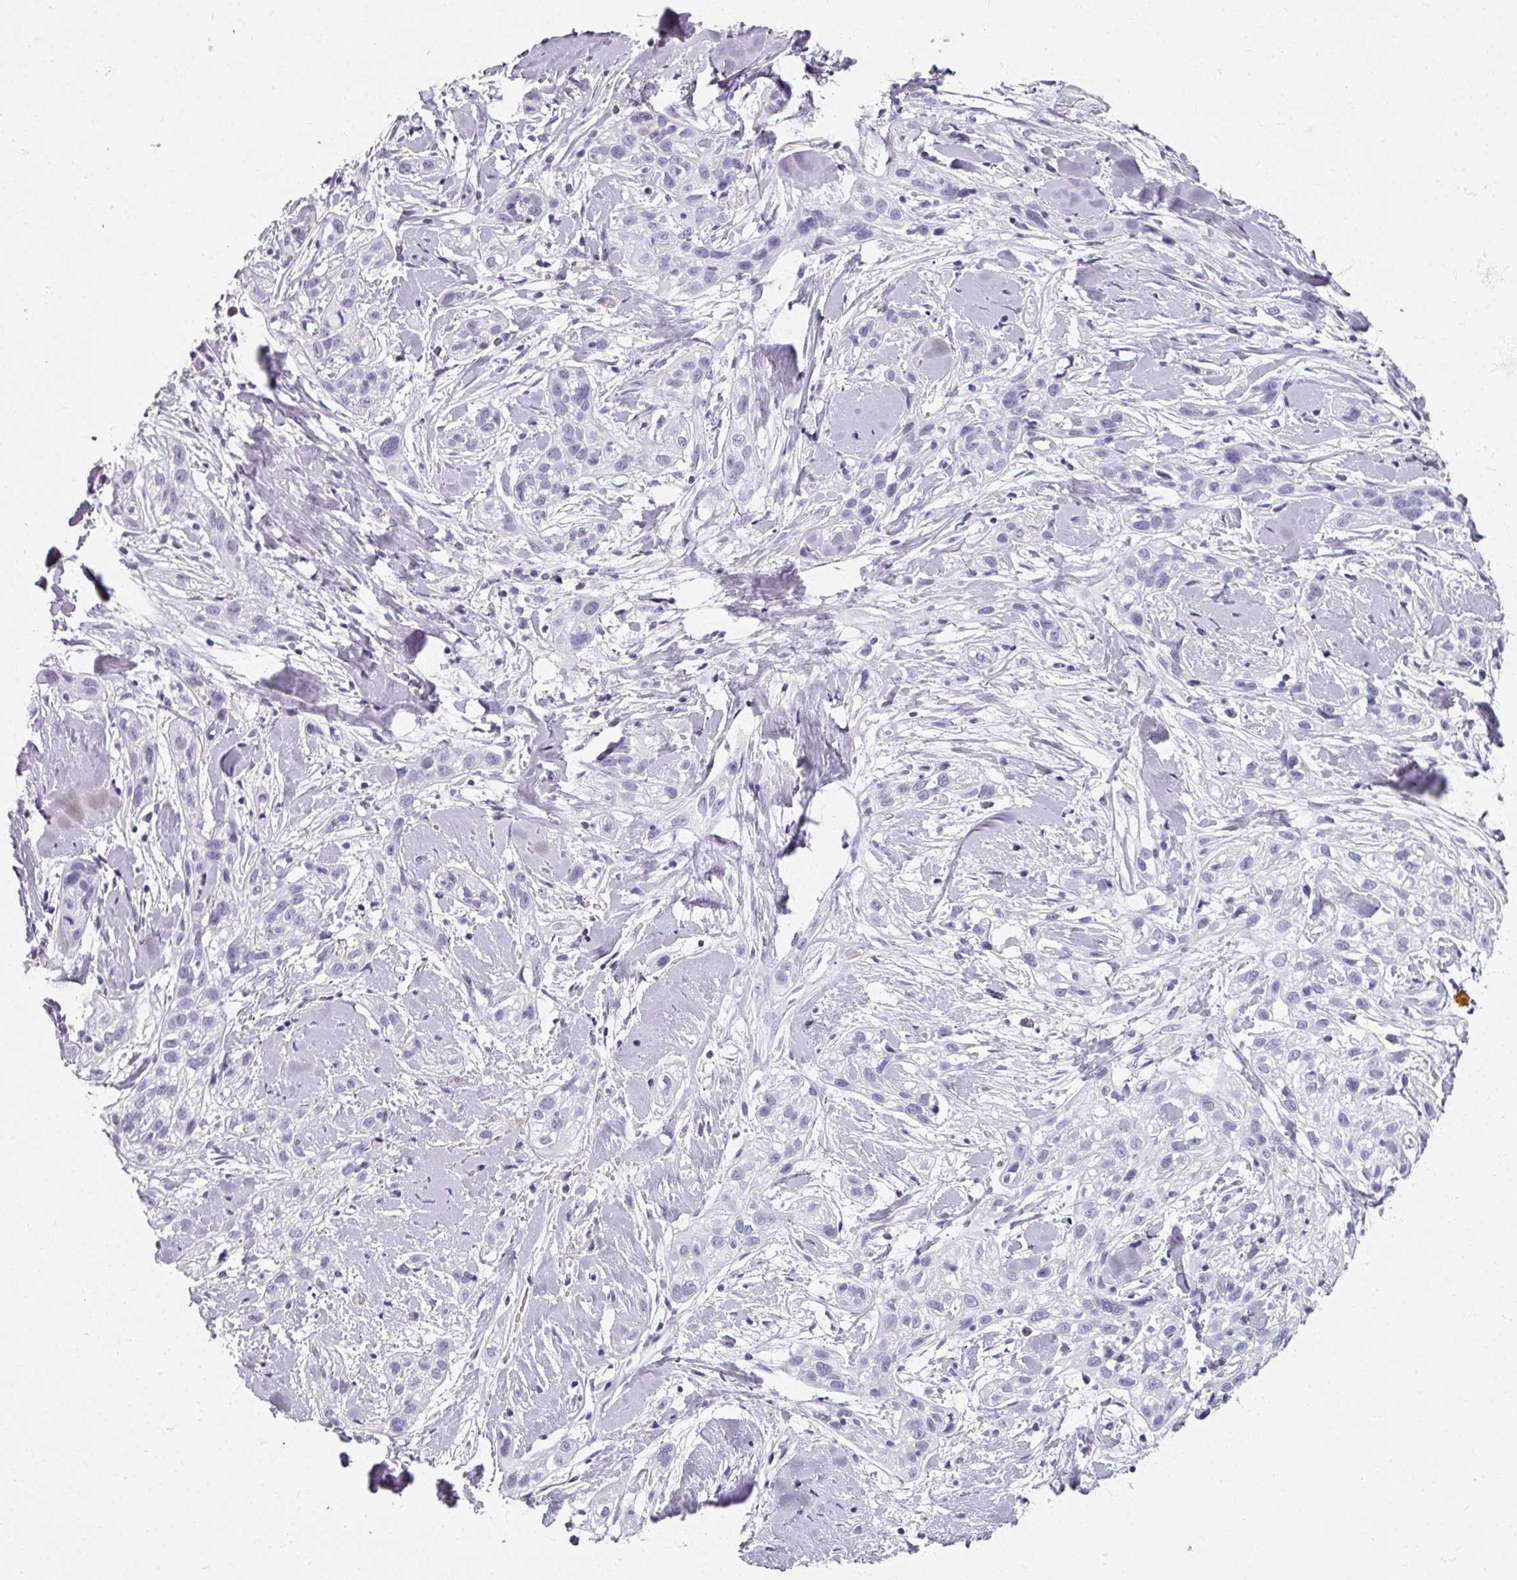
{"staining": {"intensity": "negative", "quantity": "none", "location": "none"}, "tissue": "skin cancer", "cell_type": "Tumor cells", "image_type": "cancer", "snomed": [{"axis": "morphology", "description": "Squamous cell carcinoma, NOS"}, {"axis": "topography", "description": "Skin"}], "caption": "Immunohistochemistry (IHC) image of neoplastic tissue: human skin cancer (squamous cell carcinoma) stained with DAB exhibits no significant protein expression in tumor cells.", "gene": "REG3G", "patient": {"sex": "male", "age": 82}}